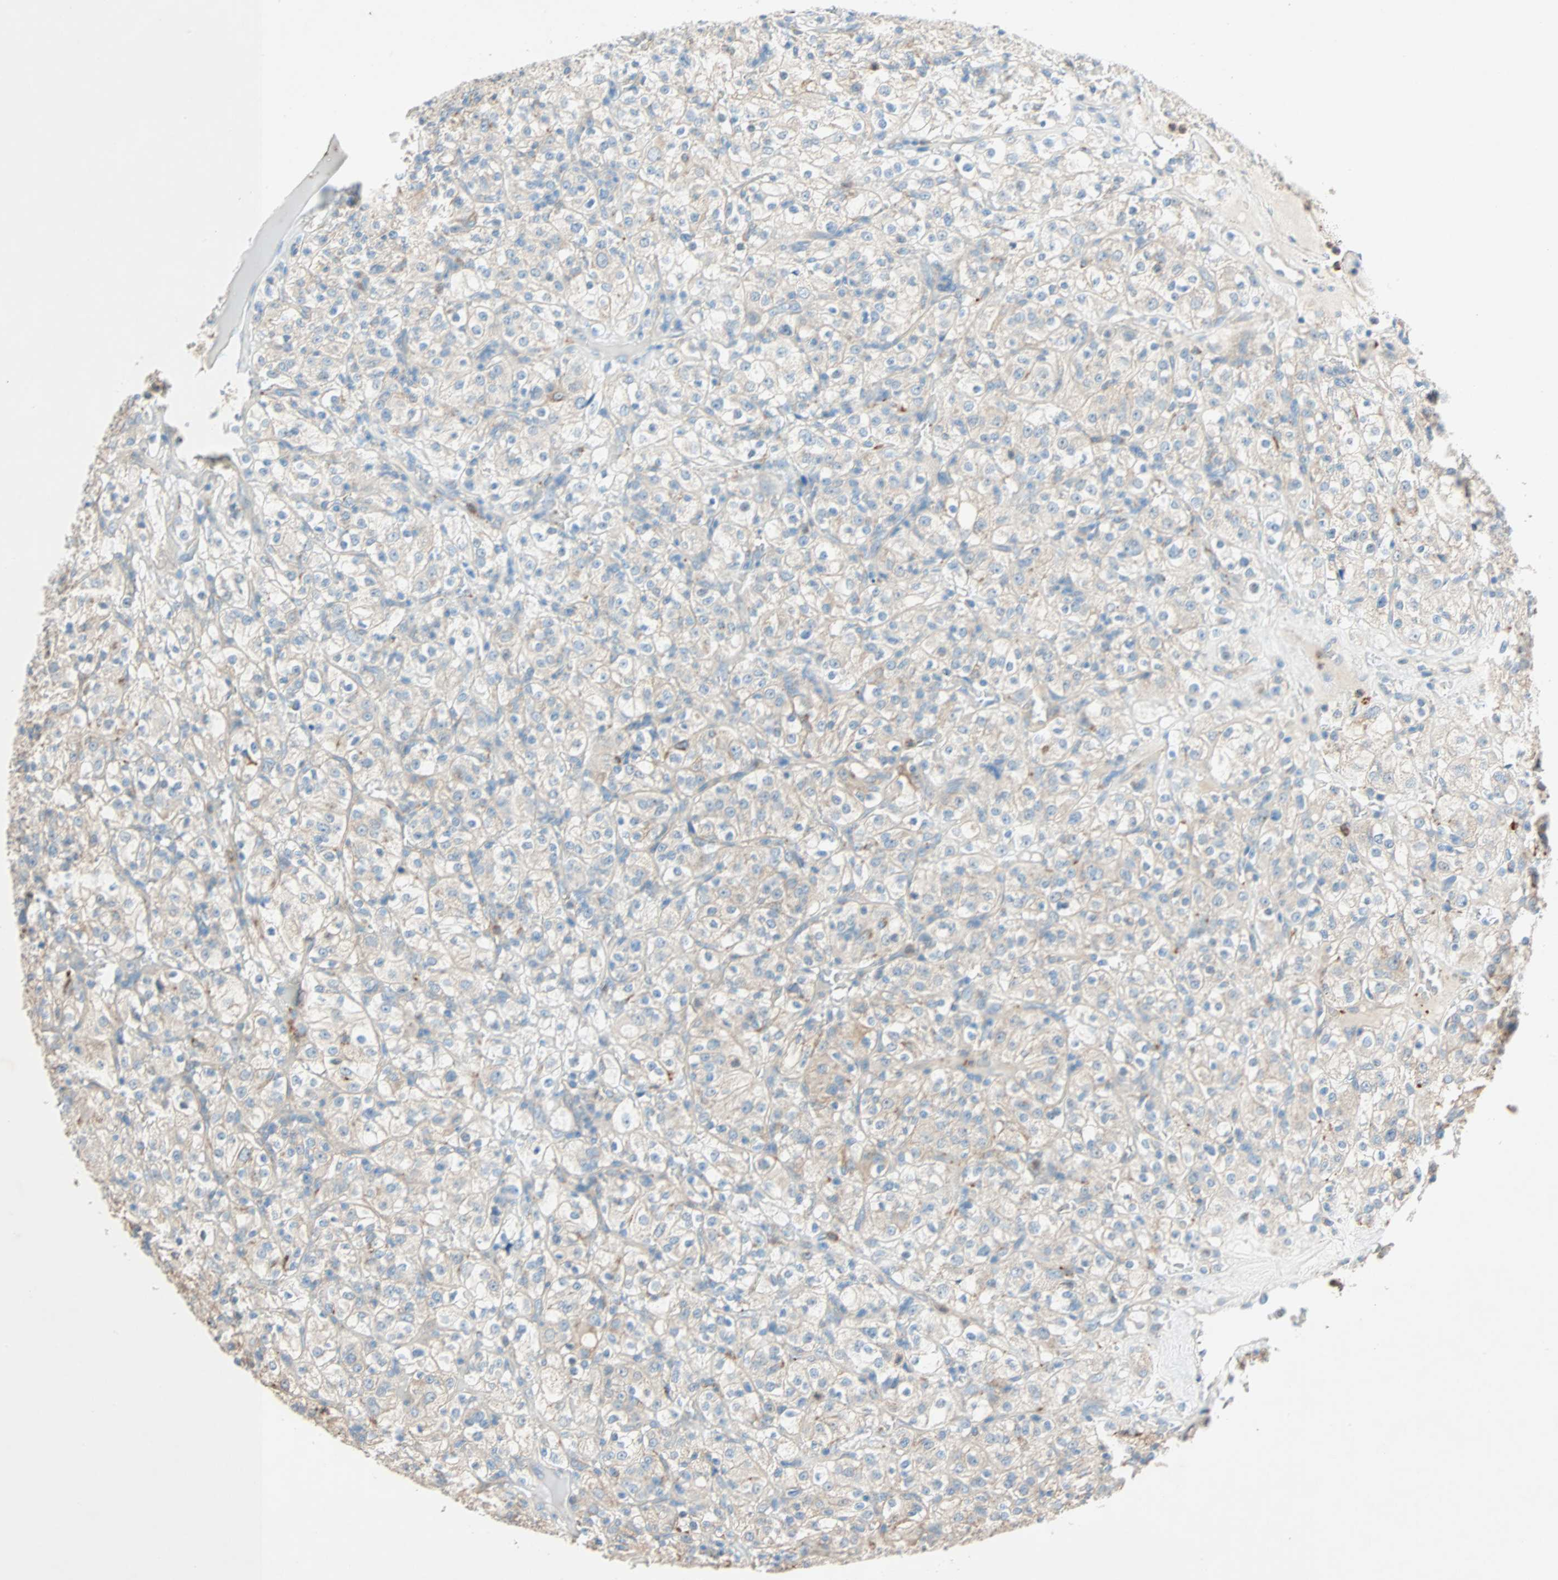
{"staining": {"intensity": "moderate", "quantity": ">75%", "location": "cytoplasmic/membranous"}, "tissue": "renal cancer", "cell_type": "Tumor cells", "image_type": "cancer", "snomed": [{"axis": "morphology", "description": "Normal tissue, NOS"}, {"axis": "morphology", "description": "Adenocarcinoma, NOS"}, {"axis": "topography", "description": "Kidney"}], "caption": "This is an image of IHC staining of renal cancer, which shows moderate staining in the cytoplasmic/membranous of tumor cells.", "gene": "LY6G6F", "patient": {"sex": "female", "age": 72}}